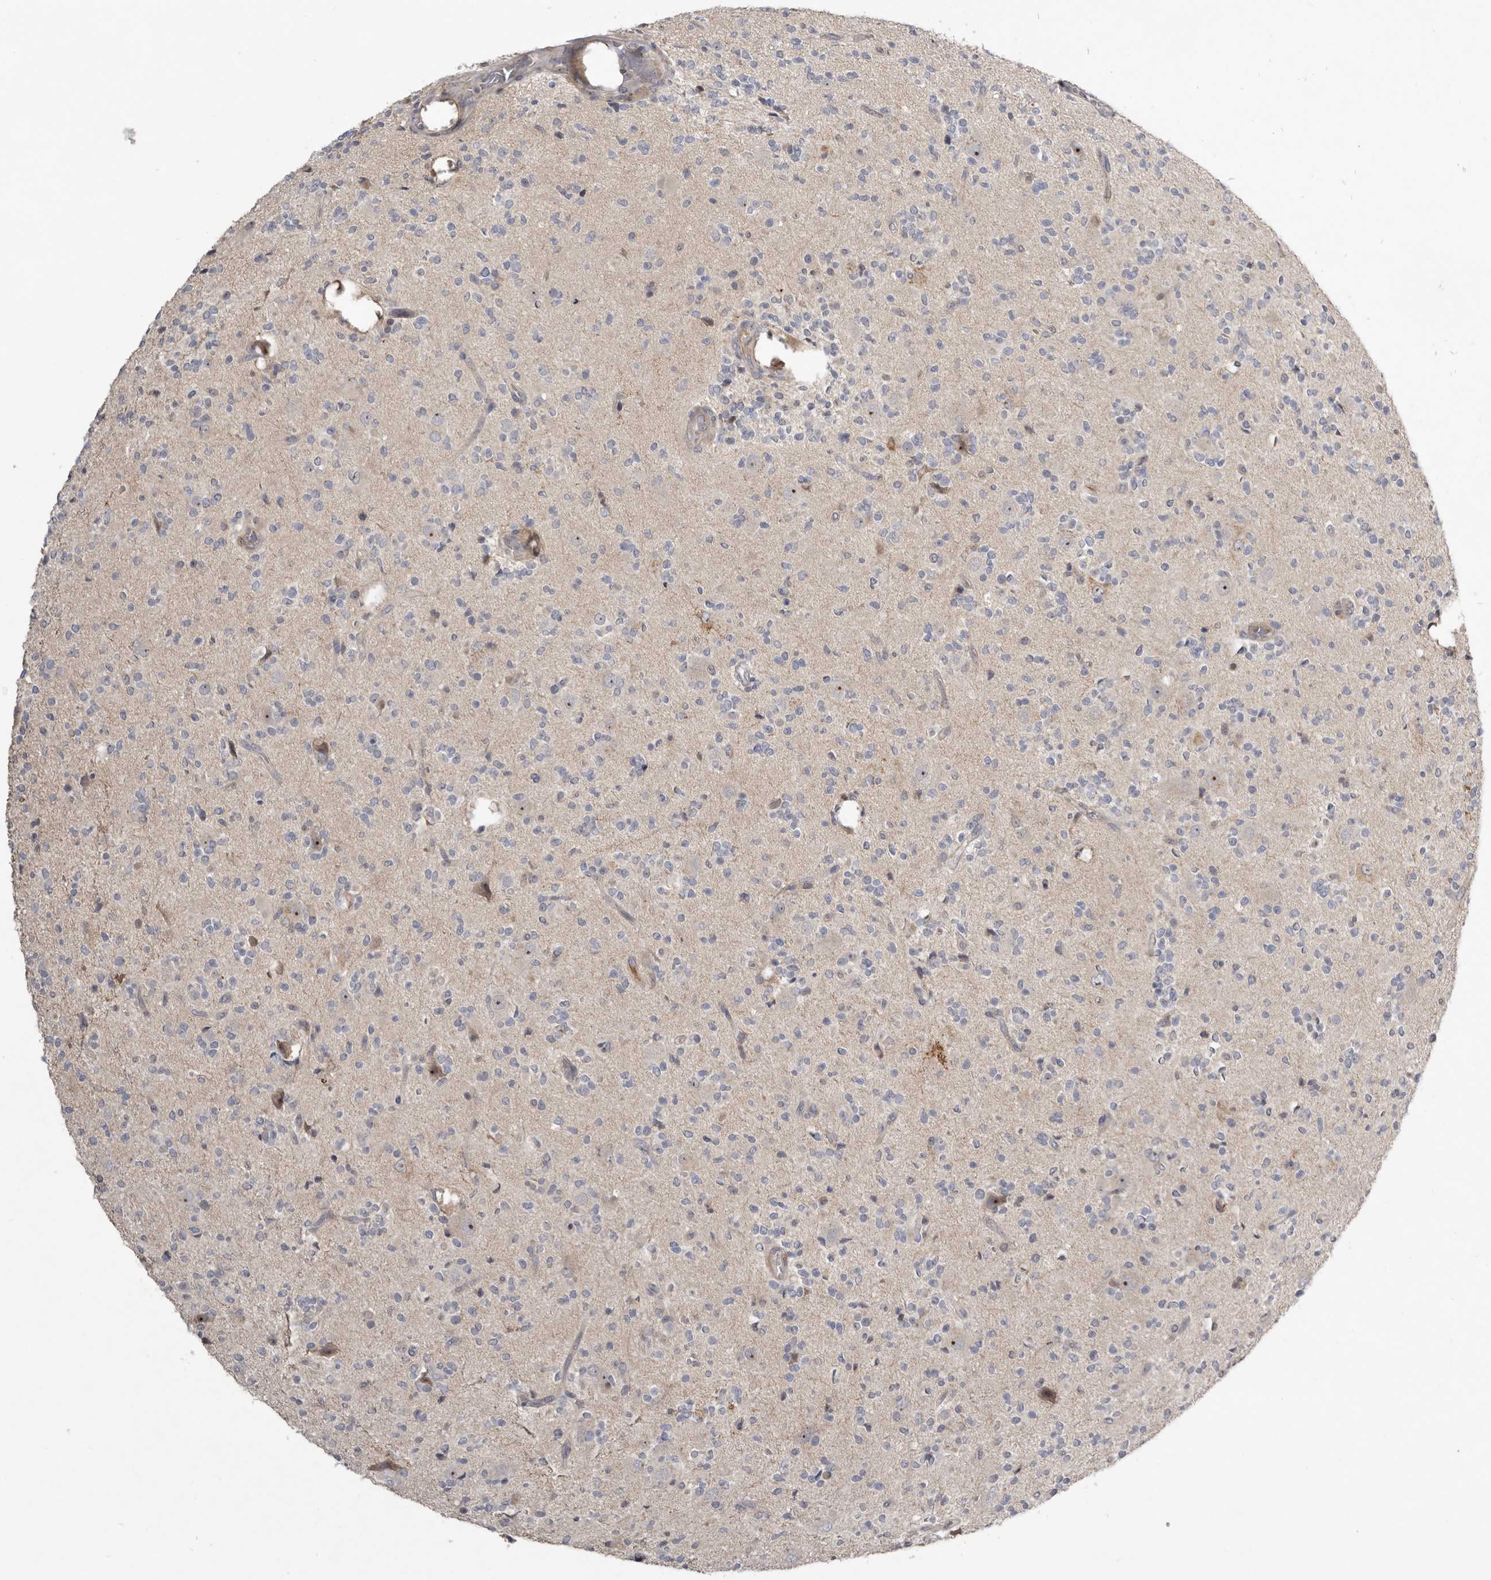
{"staining": {"intensity": "negative", "quantity": "none", "location": "none"}, "tissue": "glioma", "cell_type": "Tumor cells", "image_type": "cancer", "snomed": [{"axis": "morphology", "description": "Glioma, malignant, High grade"}, {"axis": "topography", "description": "Brain"}], "caption": "IHC of malignant high-grade glioma displays no expression in tumor cells. (DAB (3,3'-diaminobenzidine) IHC with hematoxylin counter stain).", "gene": "TTC39A", "patient": {"sex": "male", "age": 34}}